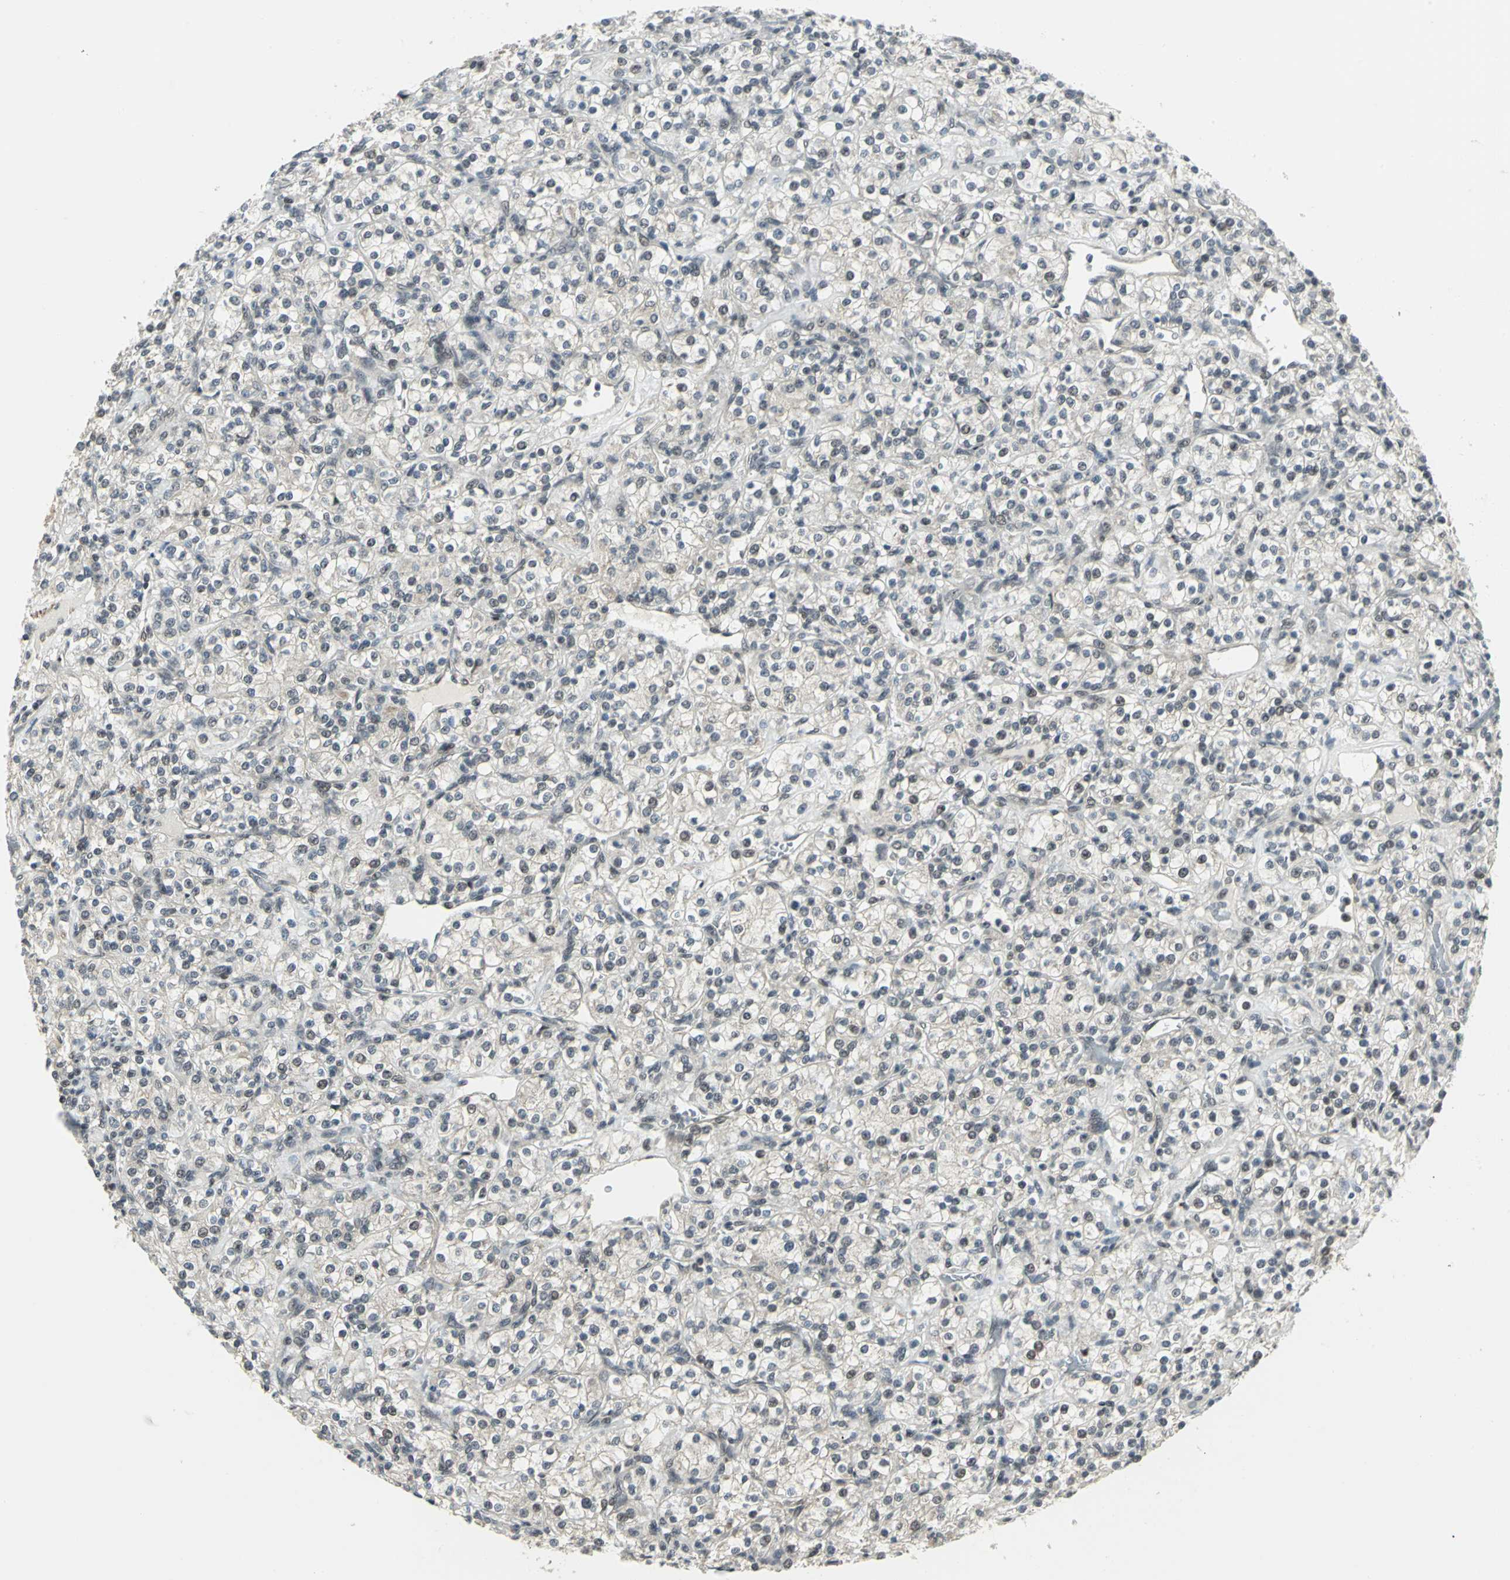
{"staining": {"intensity": "negative", "quantity": "none", "location": "none"}, "tissue": "renal cancer", "cell_type": "Tumor cells", "image_type": "cancer", "snomed": [{"axis": "morphology", "description": "Adenocarcinoma, NOS"}, {"axis": "topography", "description": "Kidney"}], "caption": "A high-resolution histopathology image shows immunohistochemistry staining of renal cancer, which exhibits no significant positivity in tumor cells. Brightfield microscopy of immunohistochemistry stained with DAB (3,3'-diaminobenzidine) (brown) and hematoxylin (blue), captured at high magnification.", "gene": "MTA1", "patient": {"sex": "male", "age": 77}}